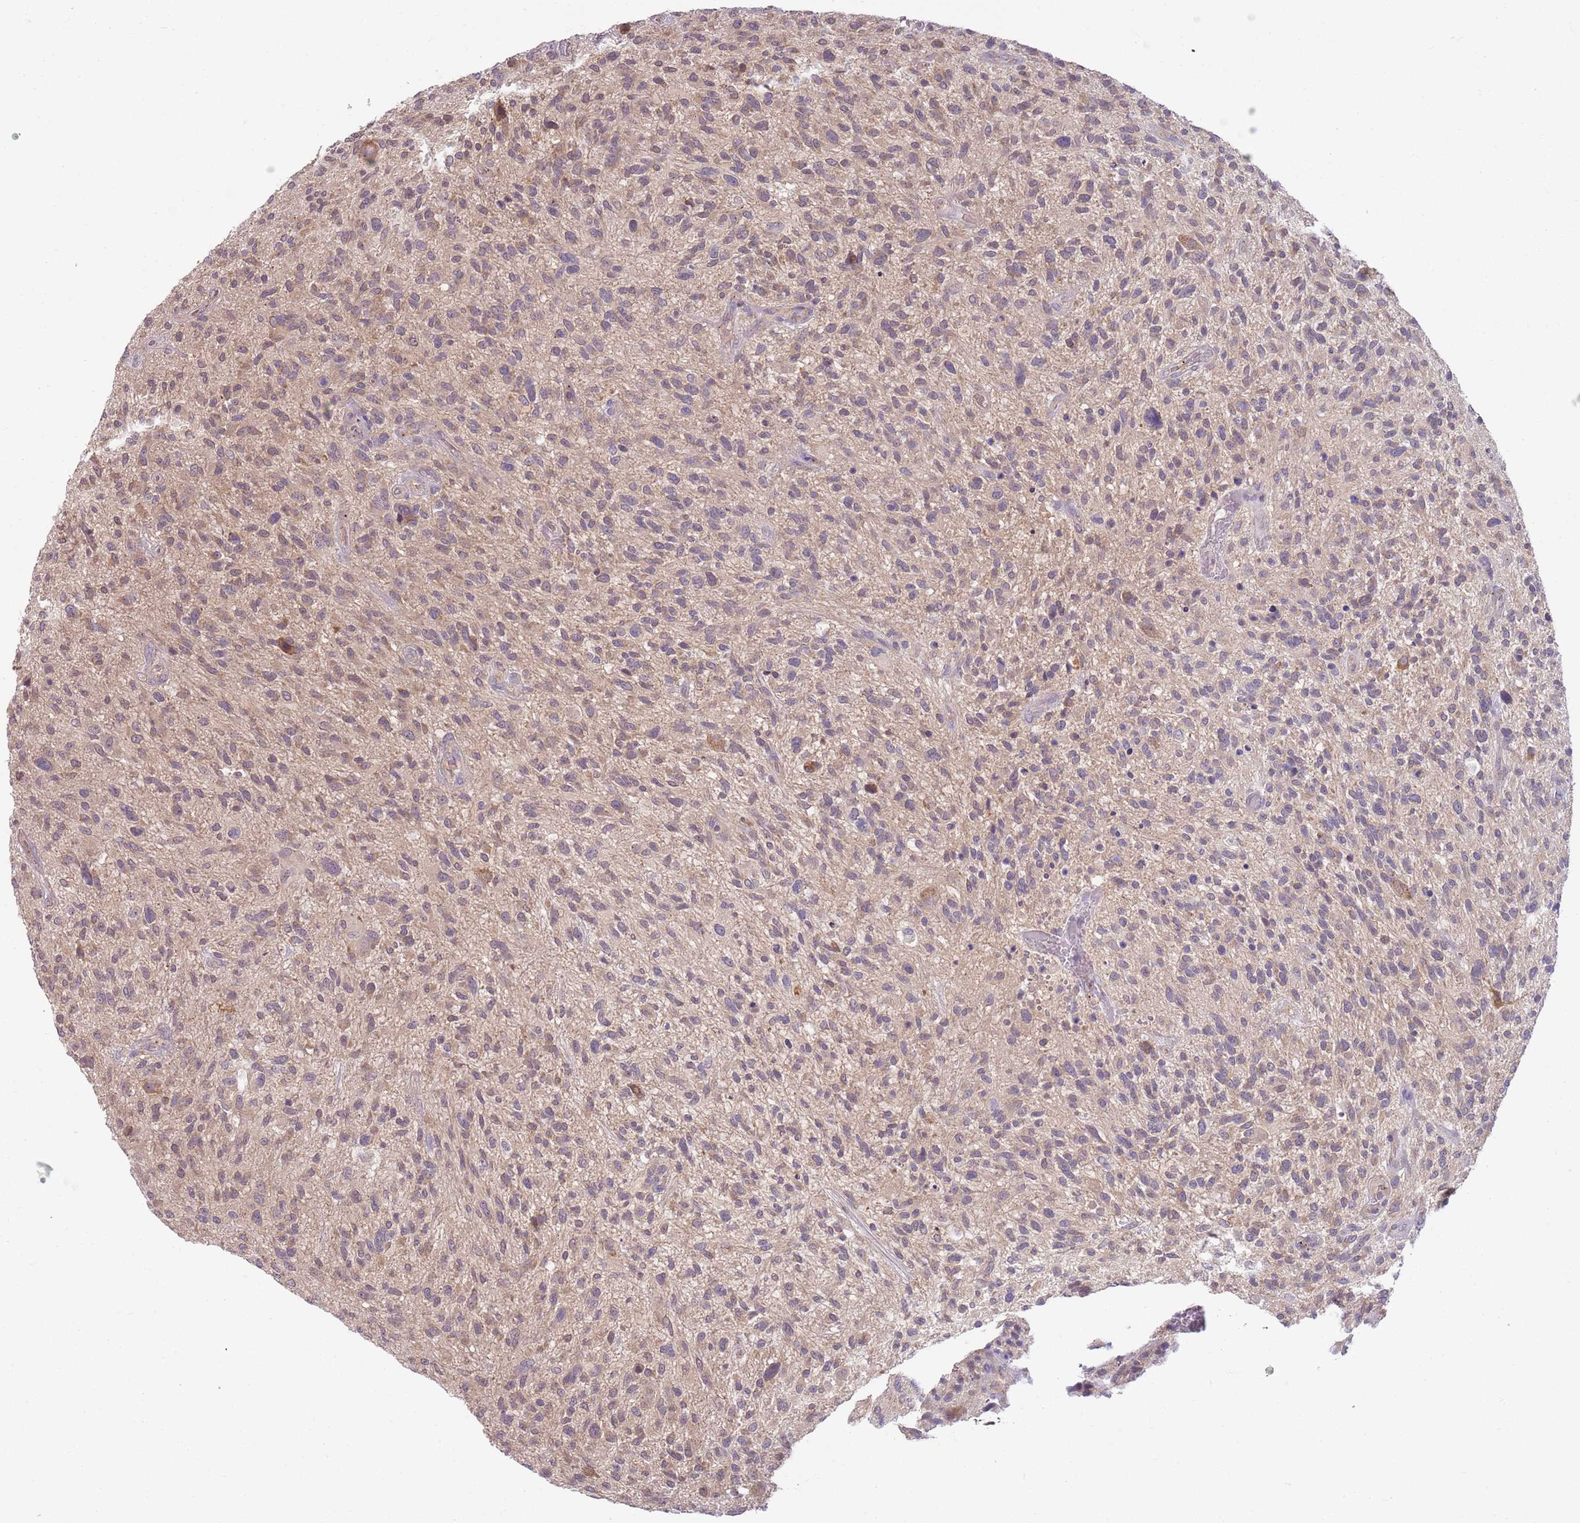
{"staining": {"intensity": "weak", "quantity": "<25%", "location": "cytoplasmic/membranous"}, "tissue": "glioma", "cell_type": "Tumor cells", "image_type": "cancer", "snomed": [{"axis": "morphology", "description": "Glioma, malignant, High grade"}, {"axis": "topography", "description": "Brain"}], "caption": "Tumor cells are negative for protein expression in human glioma.", "gene": "SKOR2", "patient": {"sex": "male", "age": 47}}